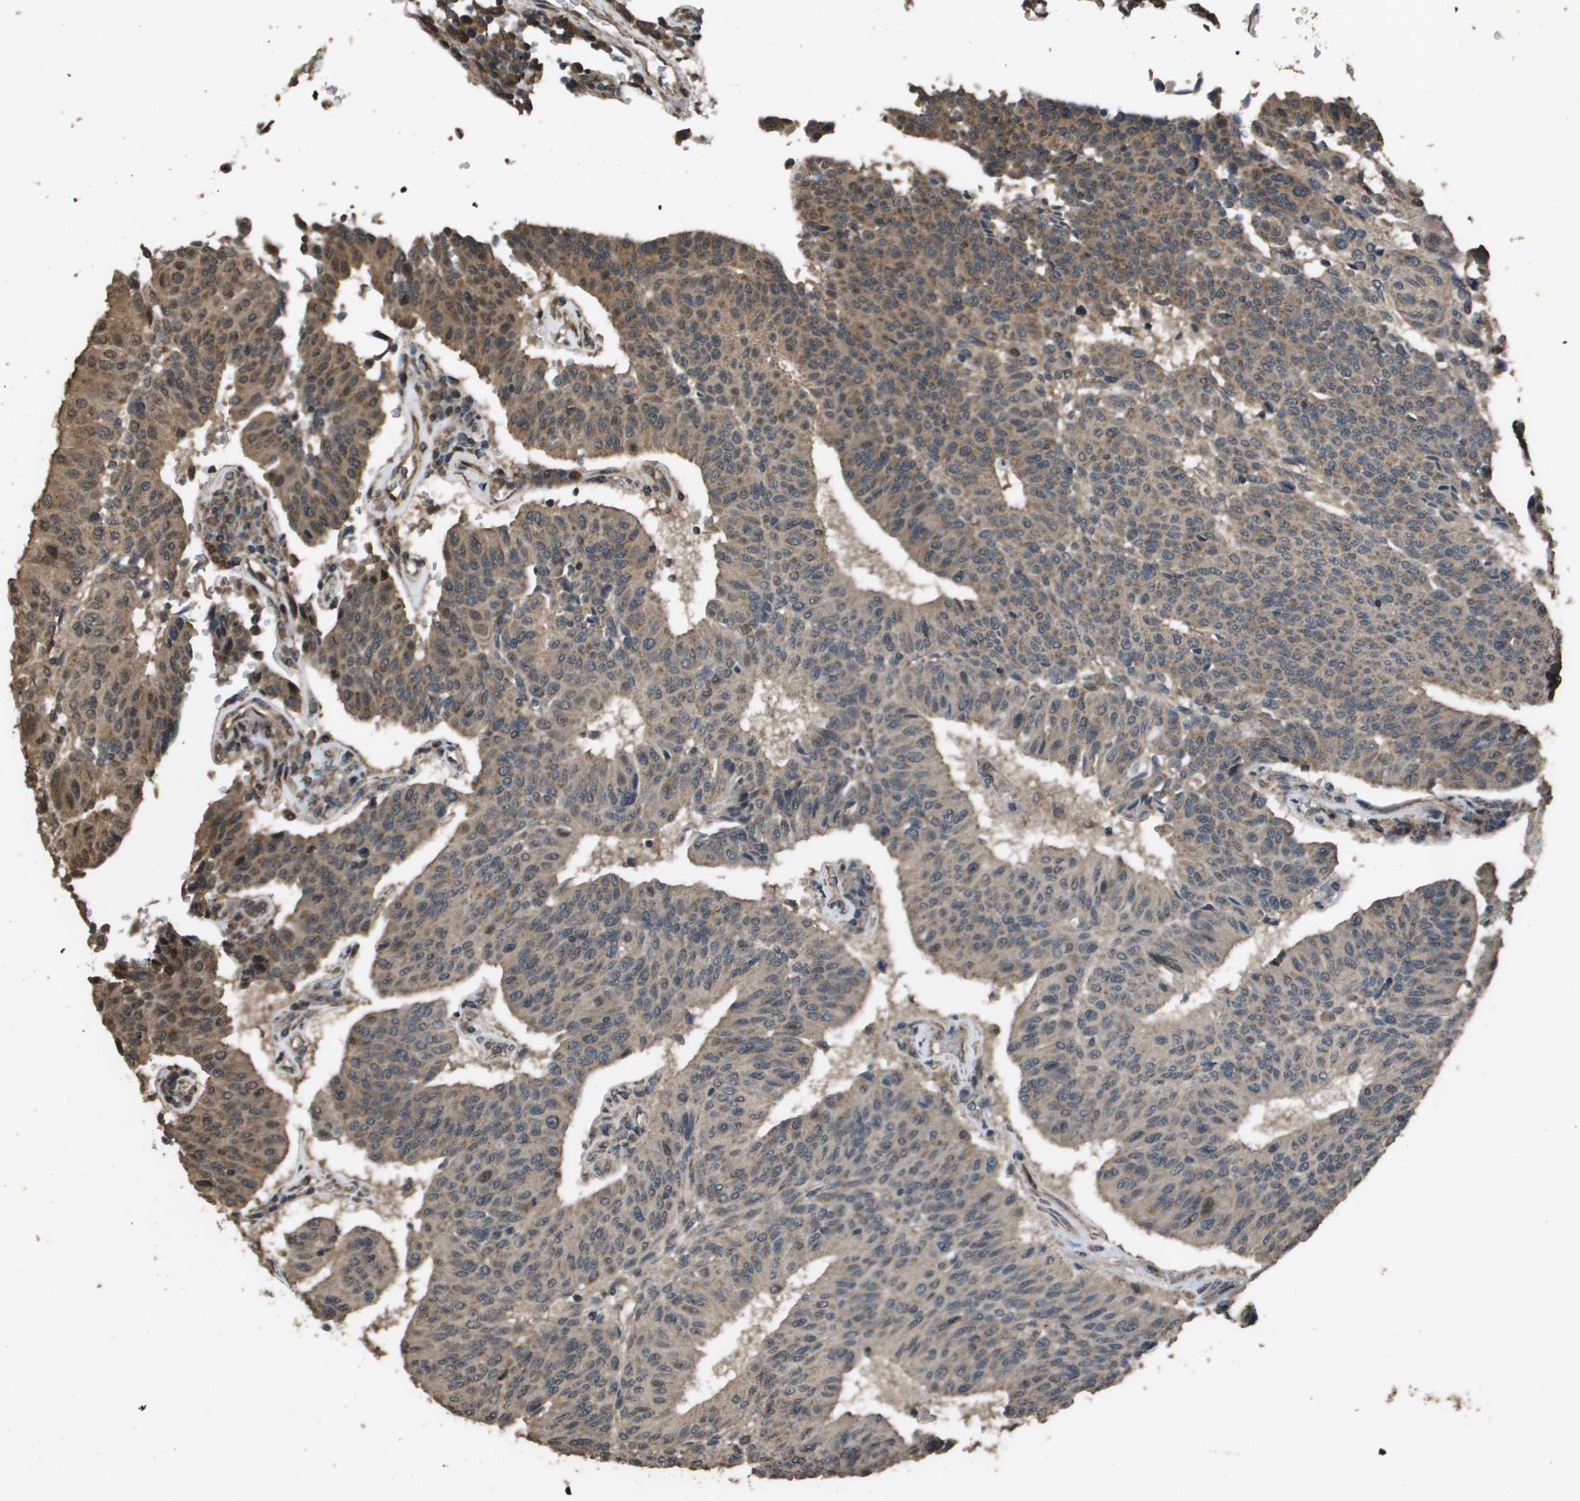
{"staining": {"intensity": "moderate", "quantity": "25%-75%", "location": "cytoplasmic/membranous"}, "tissue": "urothelial cancer", "cell_type": "Tumor cells", "image_type": "cancer", "snomed": [{"axis": "morphology", "description": "Urothelial carcinoma, High grade"}, {"axis": "topography", "description": "Urinary bladder"}], "caption": "DAB (3,3'-diaminobenzidine) immunohistochemical staining of human urothelial cancer shows moderate cytoplasmic/membranous protein positivity in about 25%-75% of tumor cells. (IHC, brightfield microscopy, high magnification).", "gene": "FIG4", "patient": {"sex": "male", "age": 66}}